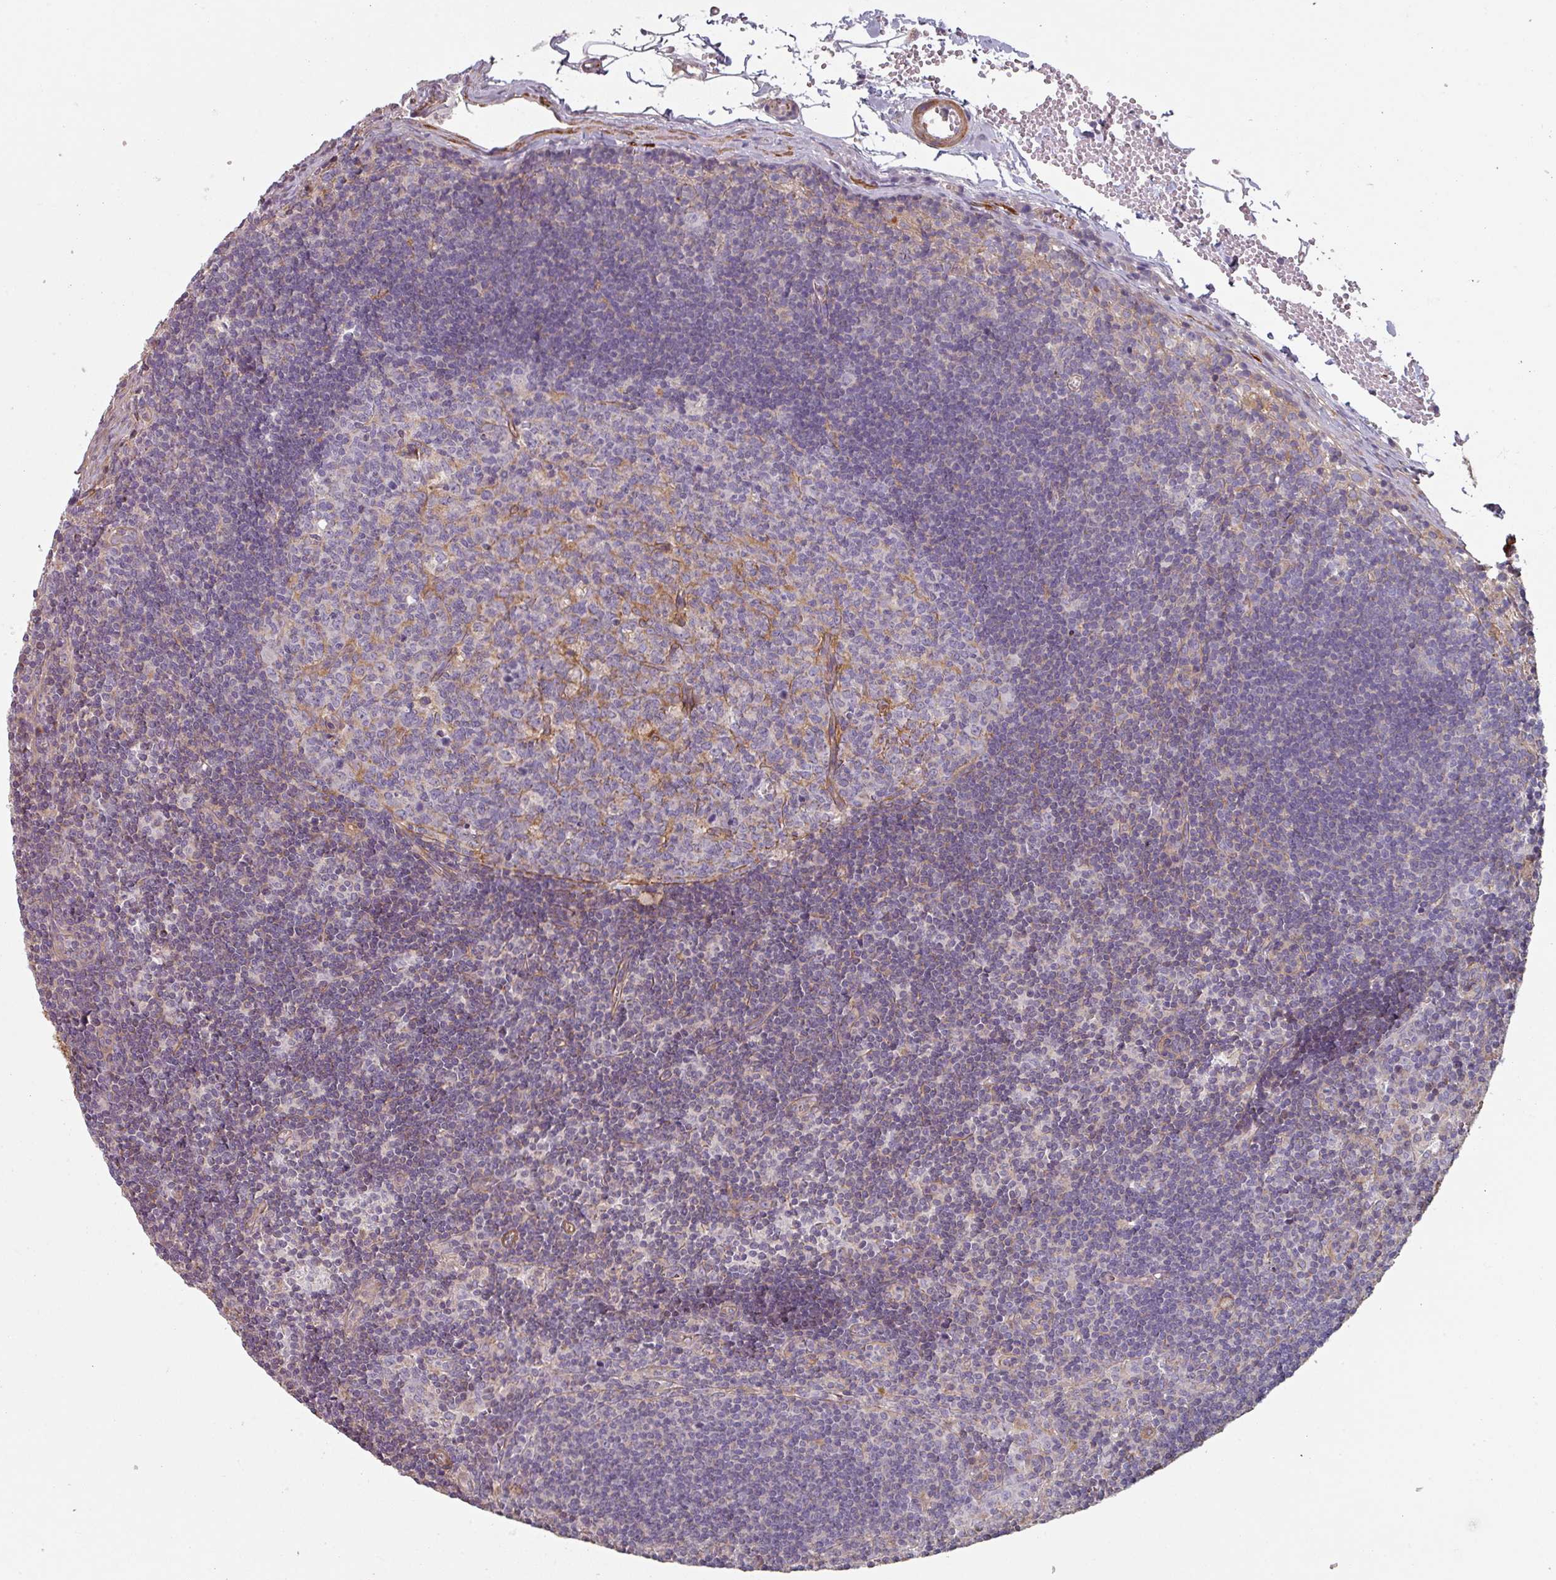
{"staining": {"intensity": "negative", "quantity": "none", "location": "none"}, "tissue": "lymph node", "cell_type": "Germinal center cells", "image_type": "normal", "snomed": [{"axis": "morphology", "description": "Normal tissue, NOS"}, {"axis": "topography", "description": "Lymph node"}], "caption": "Unremarkable lymph node was stained to show a protein in brown. There is no significant expression in germinal center cells. (DAB (3,3'-diaminobenzidine) immunohistochemistry (IHC) with hematoxylin counter stain).", "gene": "GSTA1", "patient": {"sex": "female", "age": 29}}